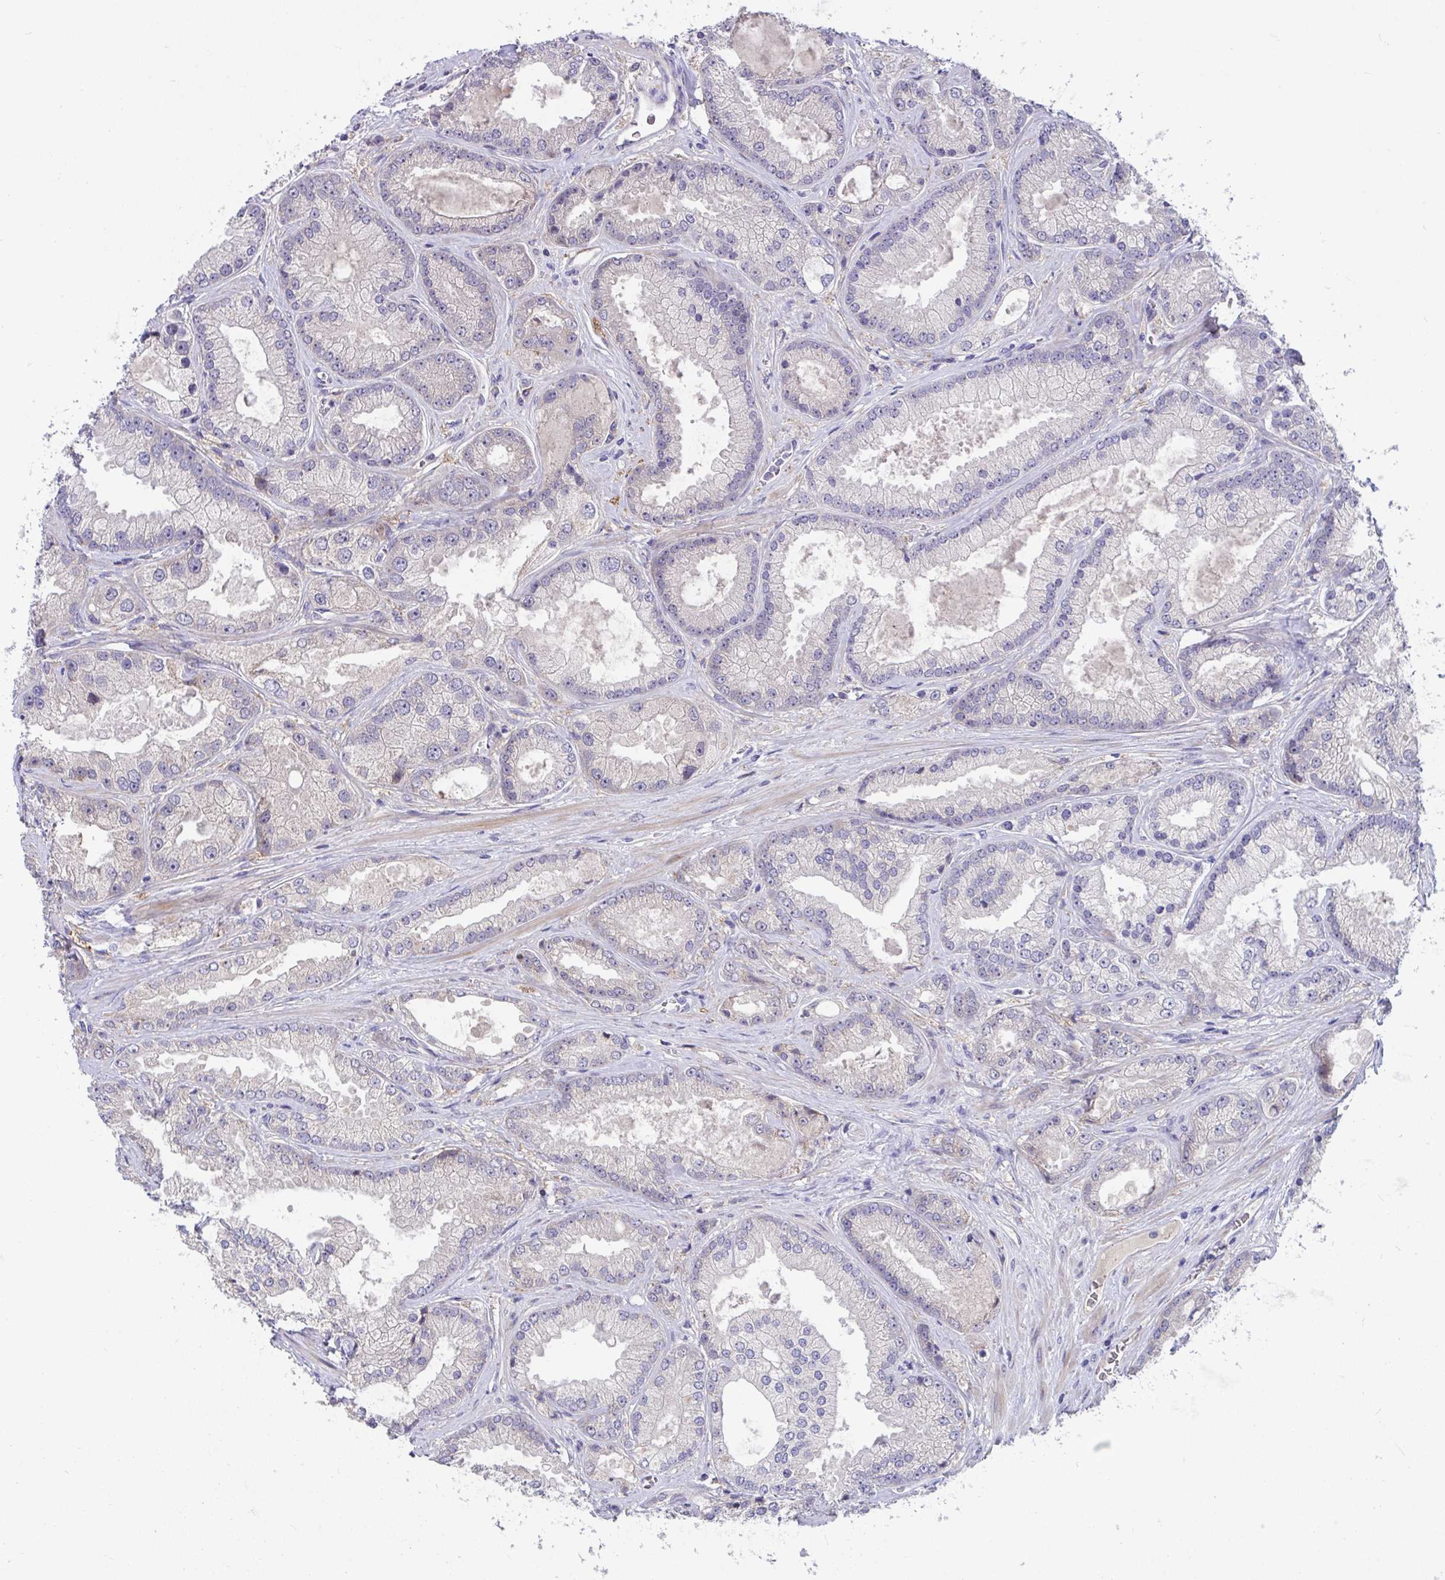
{"staining": {"intensity": "weak", "quantity": "<25%", "location": "cytoplasmic/membranous"}, "tissue": "prostate cancer", "cell_type": "Tumor cells", "image_type": "cancer", "snomed": [{"axis": "morphology", "description": "Adenocarcinoma, High grade"}, {"axis": "topography", "description": "Prostate"}], "caption": "IHC micrograph of neoplastic tissue: human prostate cancer stained with DAB (3,3'-diaminobenzidine) exhibits no significant protein expression in tumor cells.", "gene": "SUSD4", "patient": {"sex": "male", "age": 67}}